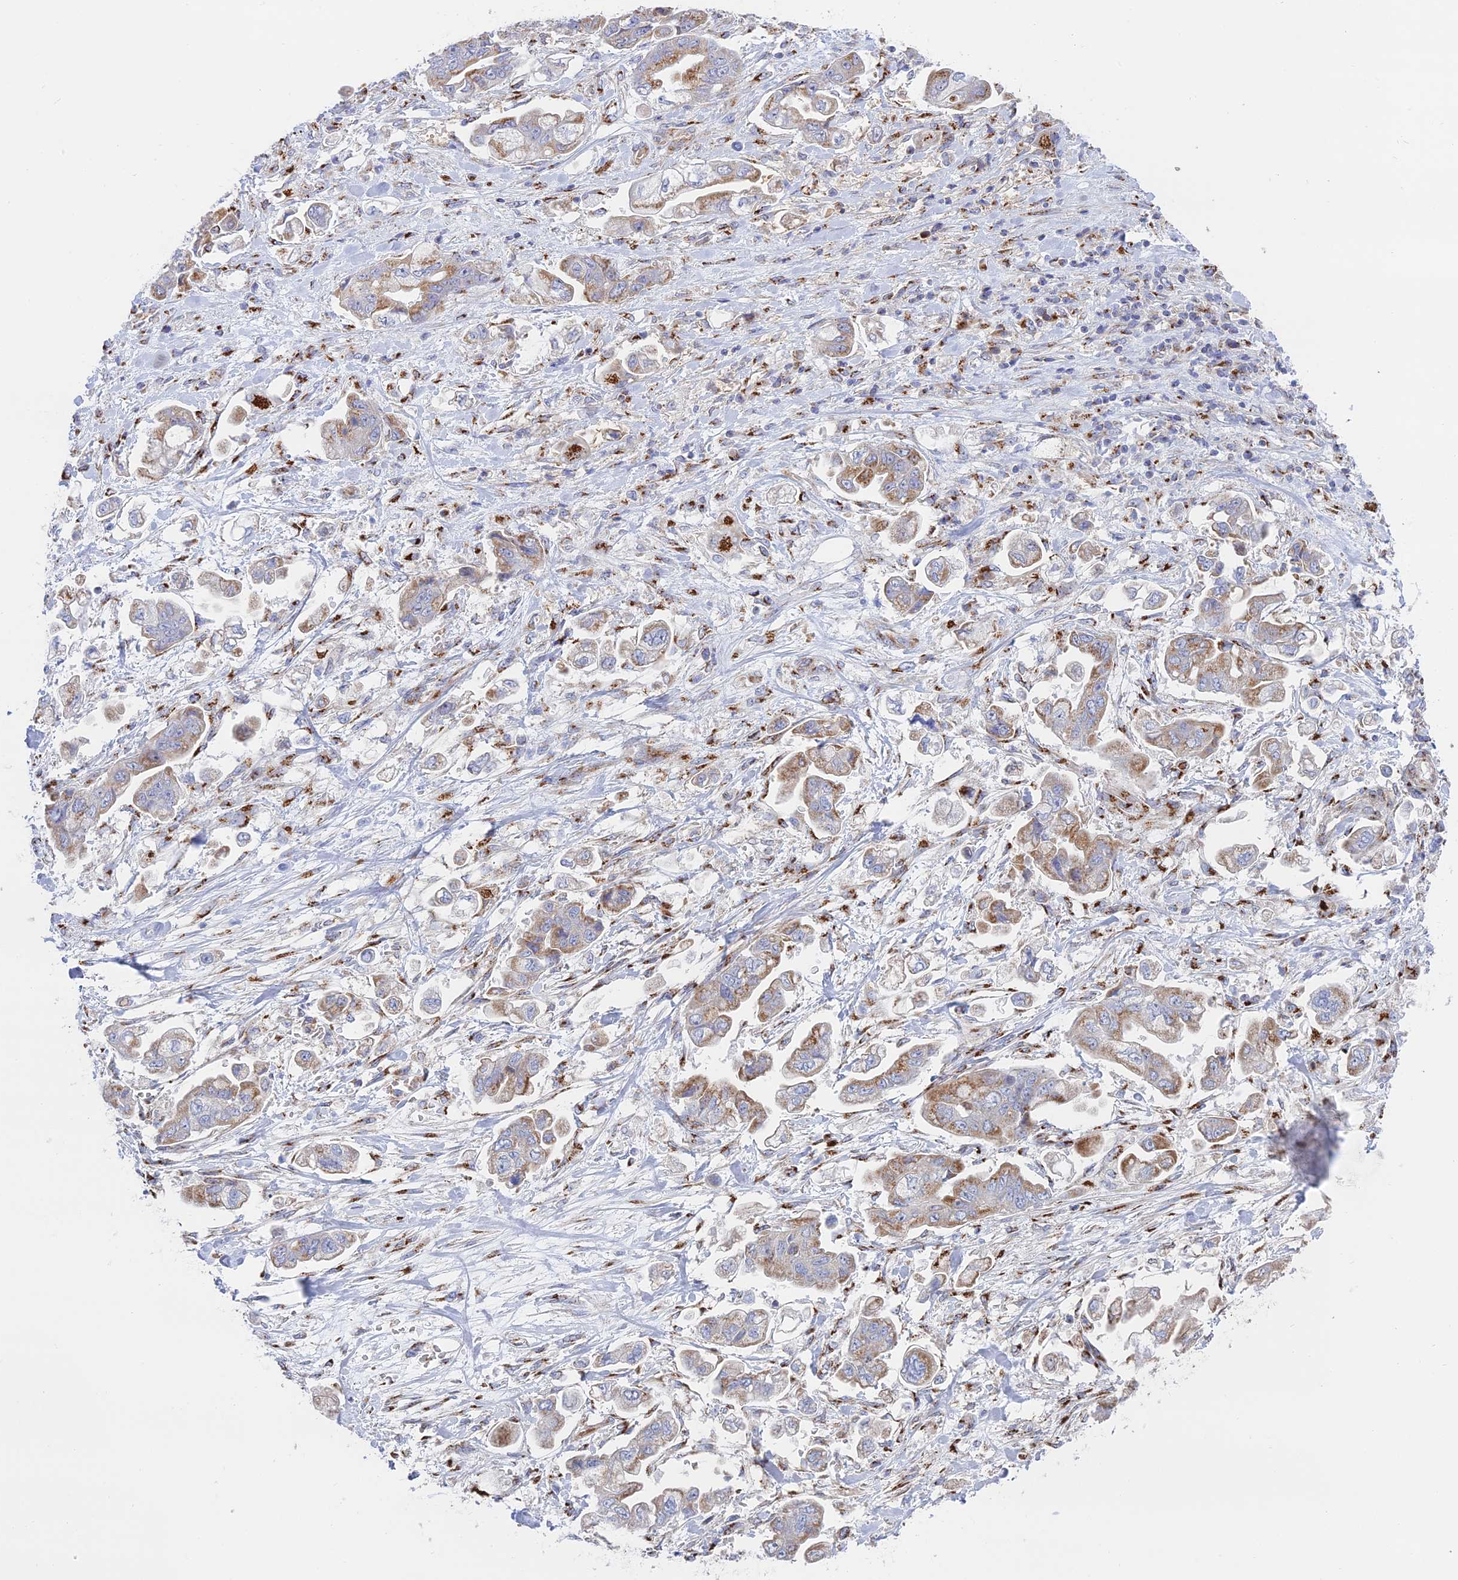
{"staining": {"intensity": "moderate", "quantity": "25%-75%", "location": "cytoplasmic/membranous"}, "tissue": "stomach cancer", "cell_type": "Tumor cells", "image_type": "cancer", "snomed": [{"axis": "morphology", "description": "Adenocarcinoma, NOS"}, {"axis": "topography", "description": "Stomach"}], "caption": "Immunohistochemistry (IHC) (DAB) staining of human stomach adenocarcinoma demonstrates moderate cytoplasmic/membranous protein expression in approximately 25%-75% of tumor cells. The staining is performed using DAB brown chromogen to label protein expression. The nuclei are counter-stained blue using hematoxylin.", "gene": "HS2ST1", "patient": {"sex": "male", "age": 62}}